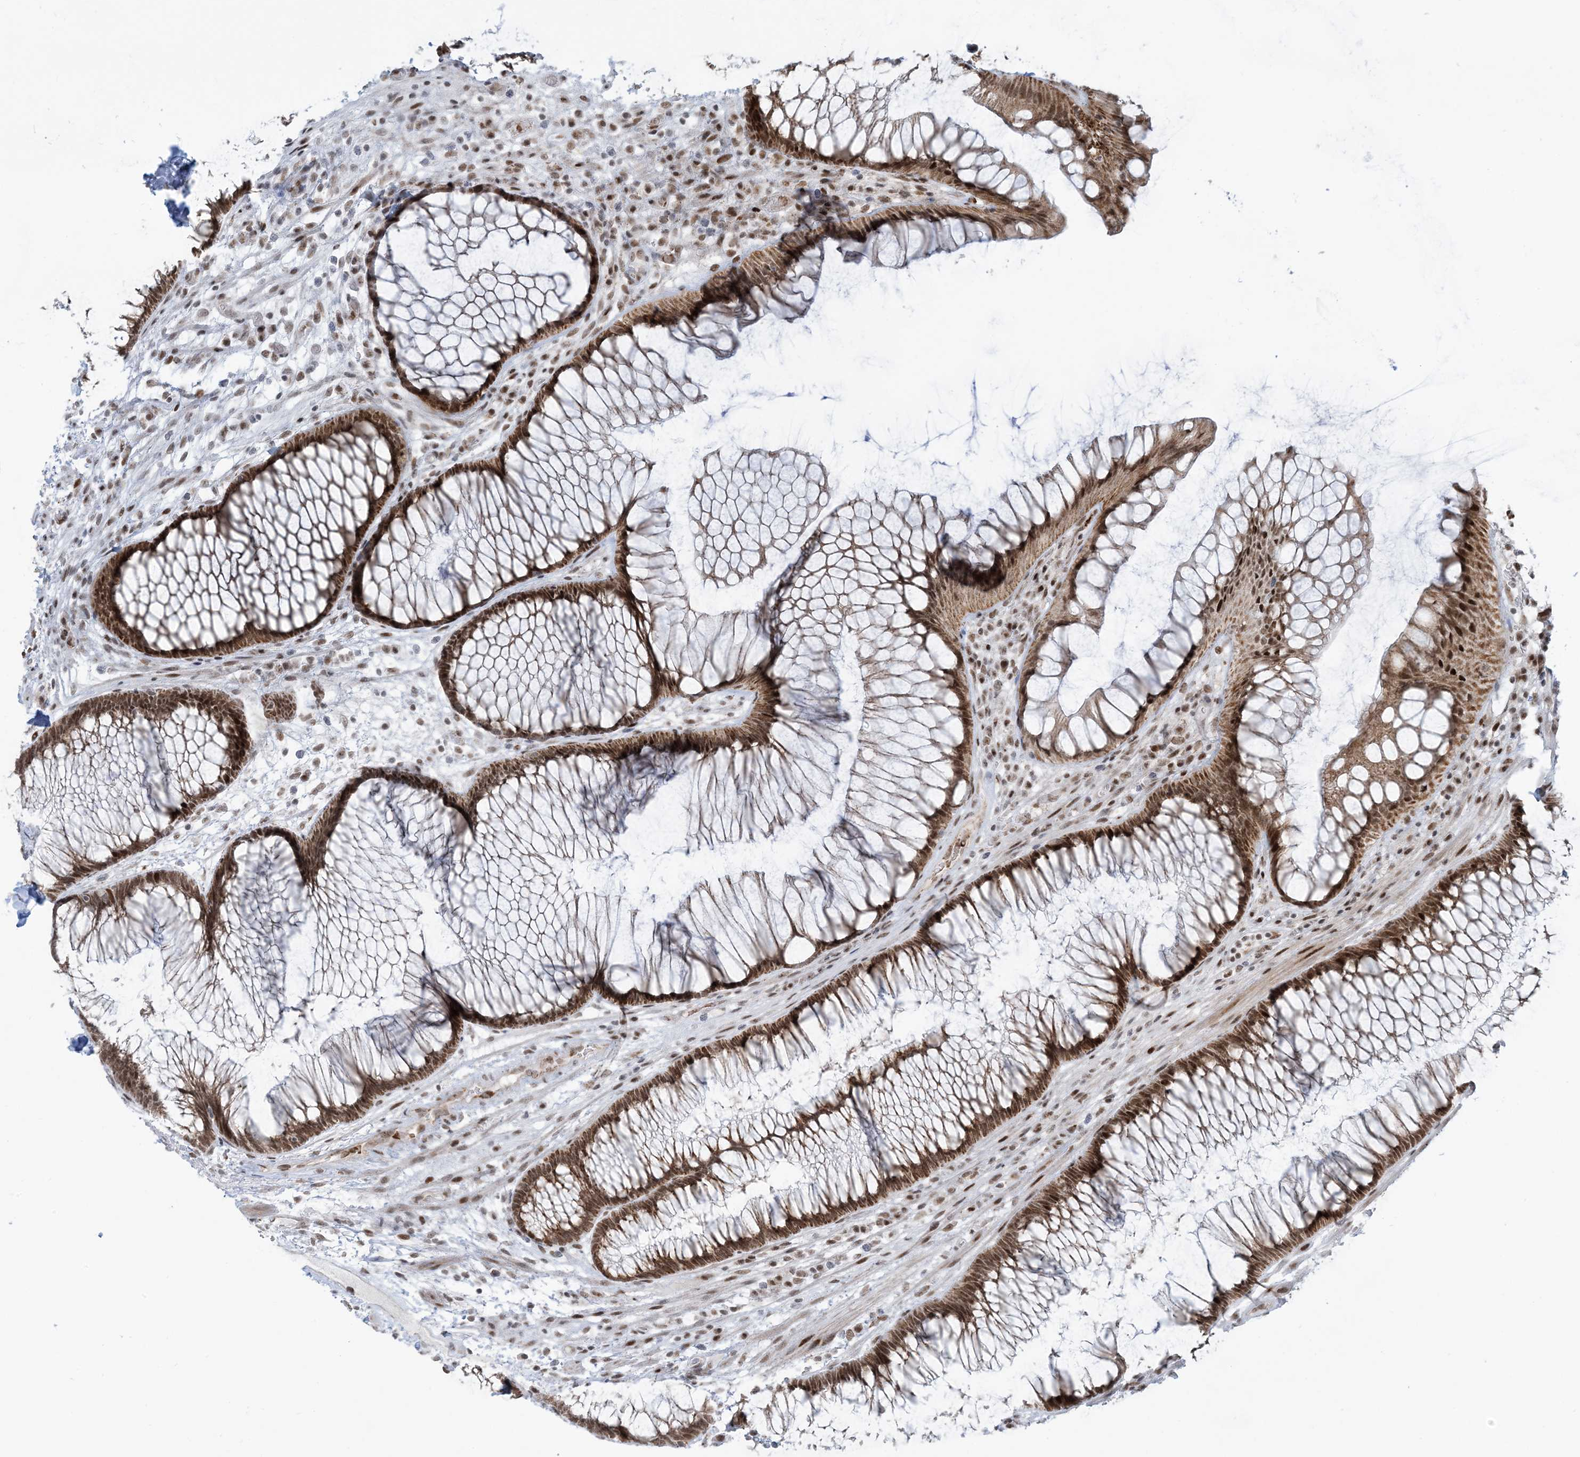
{"staining": {"intensity": "strong", "quantity": ">75%", "location": "cytoplasmic/membranous,nuclear"}, "tissue": "rectum", "cell_type": "Glandular cells", "image_type": "normal", "snomed": [{"axis": "morphology", "description": "Normal tissue, NOS"}, {"axis": "topography", "description": "Rectum"}], "caption": "Protein staining by immunohistochemistry (IHC) demonstrates strong cytoplasmic/membranous,nuclear expression in about >75% of glandular cells in unremarkable rectum. (Stains: DAB in brown, nuclei in blue, Microscopy: brightfield microscopy at high magnification).", "gene": "ECT2L", "patient": {"sex": "male", "age": 51}}